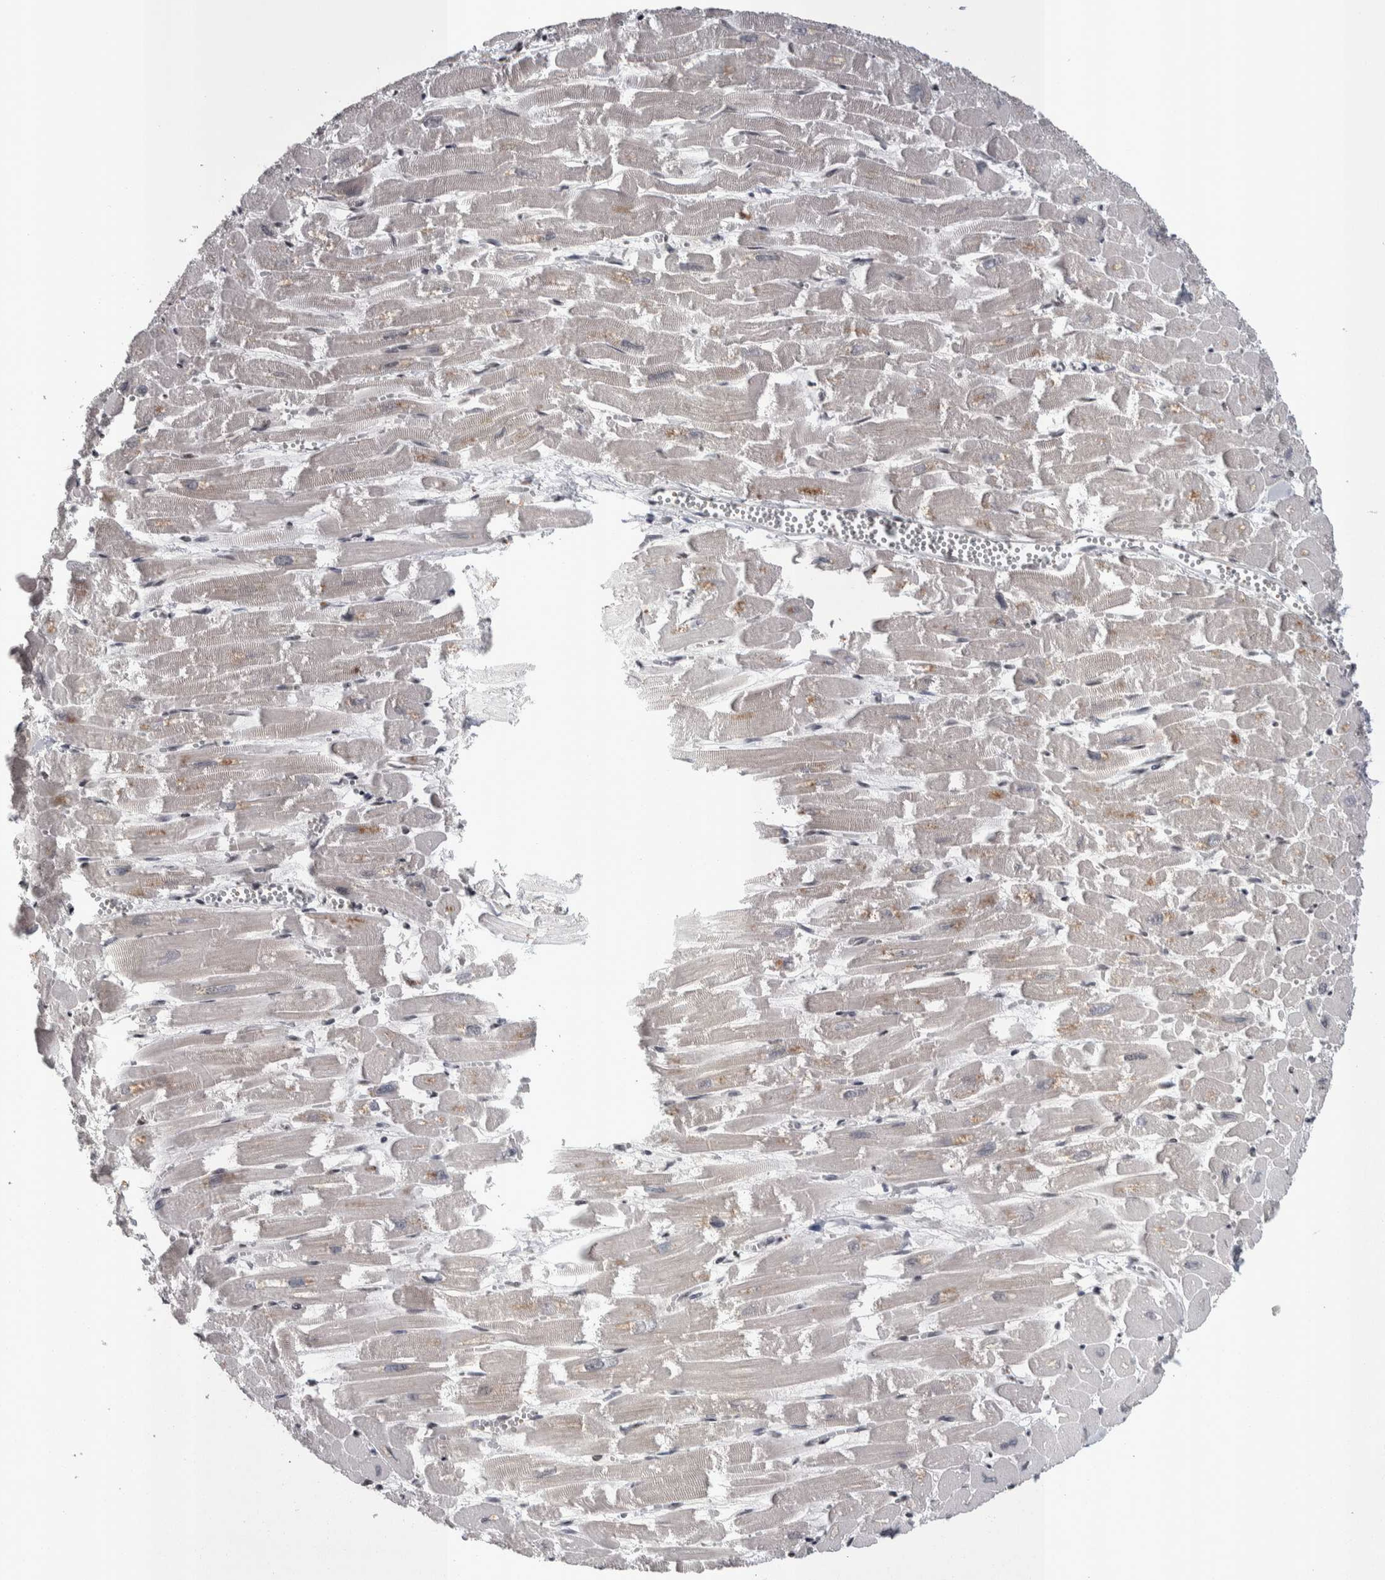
{"staining": {"intensity": "moderate", "quantity": "<25%", "location": "cytoplasmic/membranous,nuclear"}, "tissue": "heart muscle", "cell_type": "Cardiomyocytes", "image_type": "normal", "snomed": [{"axis": "morphology", "description": "Normal tissue, NOS"}, {"axis": "topography", "description": "Heart"}], "caption": "About <25% of cardiomyocytes in normal heart muscle reveal moderate cytoplasmic/membranous,nuclear protein expression as visualized by brown immunohistochemical staining.", "gene": "DMTF1", "patient": {"sex": "male", "age": 54}}